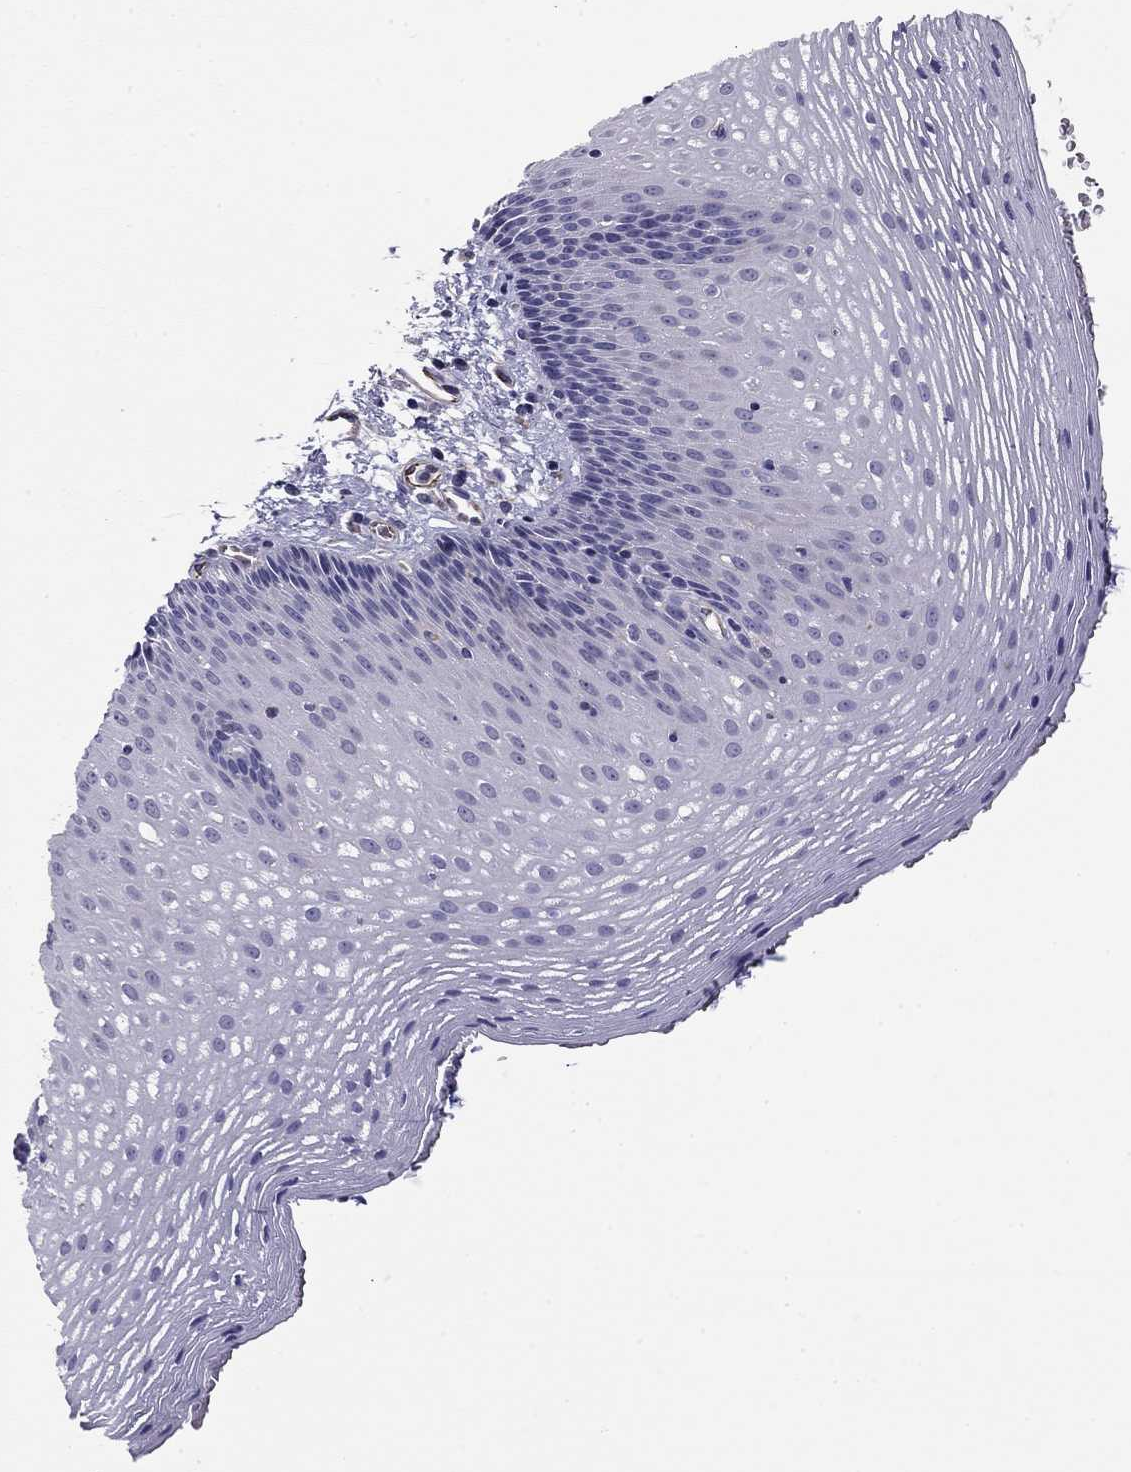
{"staining": {"intensity": "negative", "quantity": "none", "location": "none"}, "tissue": "esophagus", "cell_type": "Squamous epithelial cells", "image_type": "normal", "snomed": [{"axis": "morphology", "description": "Normal tissue, NOS"}, {"axis": "topography", "description": "Esophagus"}], "caption": "This is an IHC micrograph of unremarkable human esophagus. There is no expression in squamous epithelial cells.", "gene": "RTL1", "patient": {"sex": "male", "age": 76}}